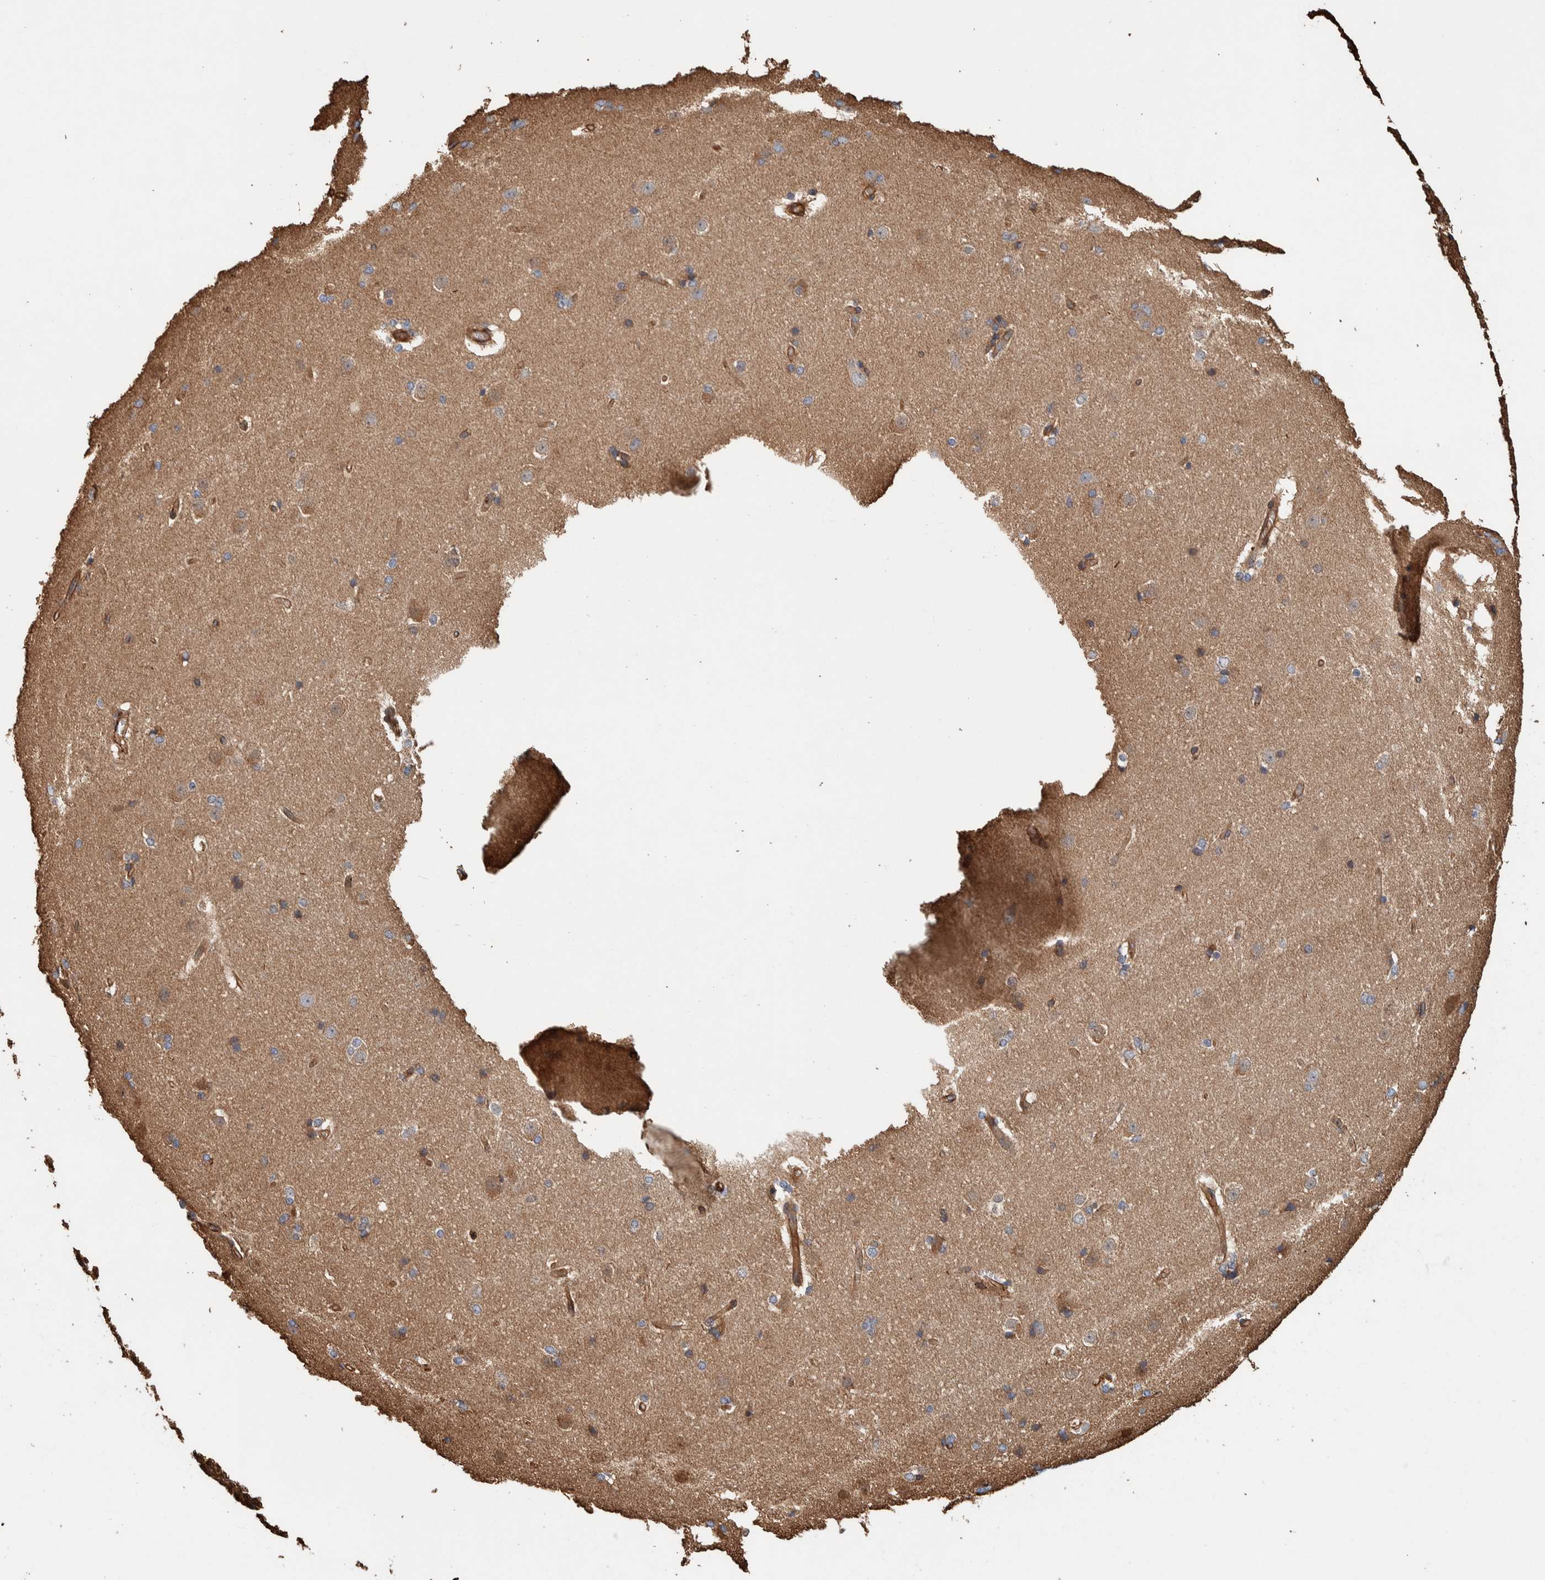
{"staining": {"intensity": "weak", "quantity": ">75%", "location": "cytoplasmic/membranous"}, "tissue": "caudate", "cell_type": "Glial cells", "image_type": "normal", "snomed": [{"axis": "morphology", "description": "Normal tissue, NOS"}, {"axis": "topography", "description": "Lateral ventricle wall"}], "caption": "This is an image of IHC staining of benign caudate, which shows weak staining in the cytoplasmic/membranous of glial cells.", "gene": "PKD1L1", "patient": {"sex": "female", "age": 19}}